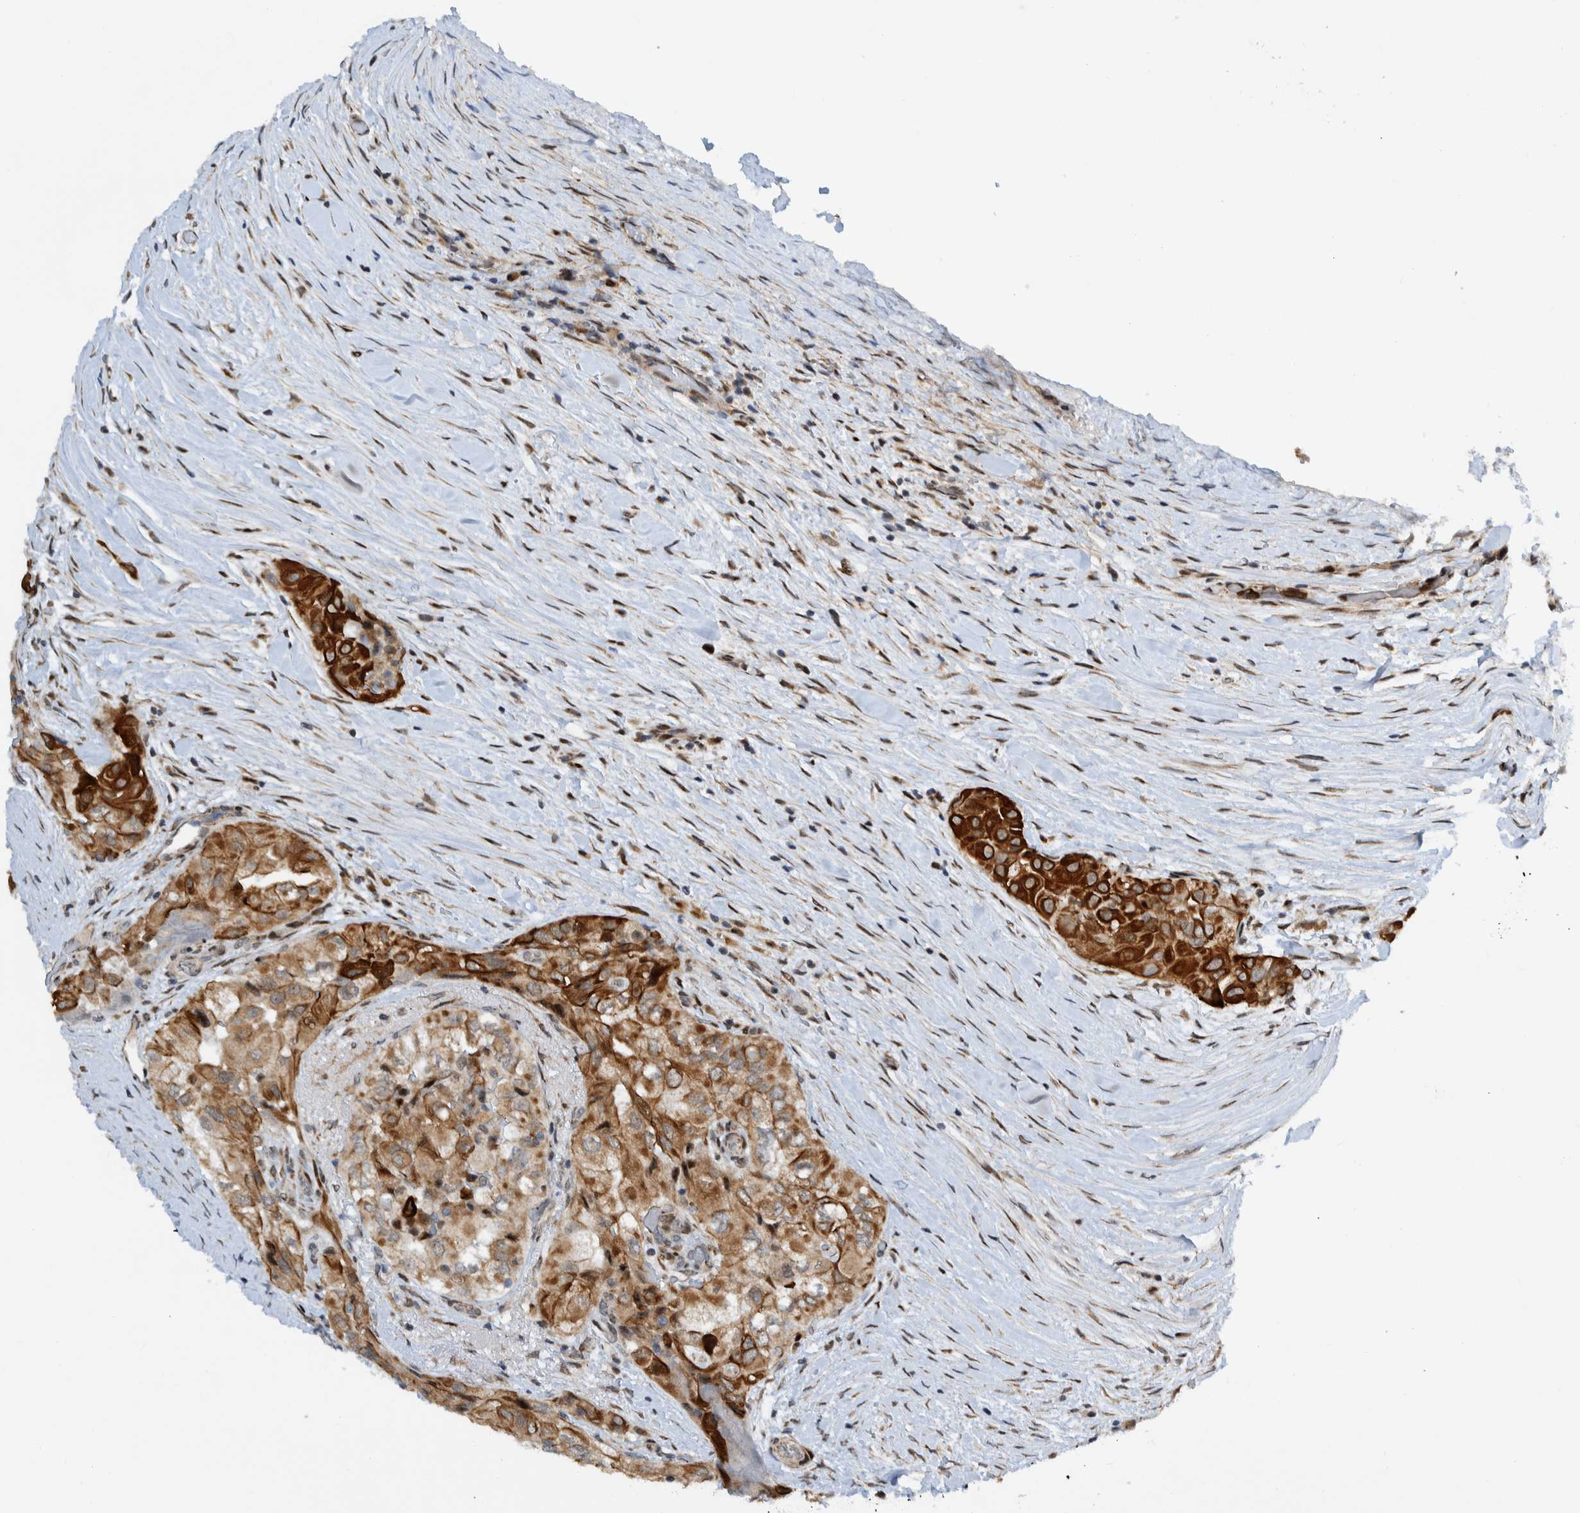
{"staining": {"intensity": "strong", "quantity": ">75%", "location": "cytoplasmic/membranous"}, "tissue": "thyroid cancer", "cell_type": "Tumor cells", "image_type": "cancer", "snomed": [{"axis": "morphology", "description": "Papillary adenocarcinoma, NOS"}, {"axis": "topography", "description": "Thyroid gland"}], "caption": "IHC histopathology image of neoplastic tissue: human thyroid cancer (papillary adenocarcinoma) stained using IHC exhibits high levels of strong protein expression localized specifically in the cytoplasmic/membranous of tumor cells, appearing as a cytoplasmic/membranous brown color.", "gene": "CCDC57", "patient": {"sex": "female", "age": 59}}